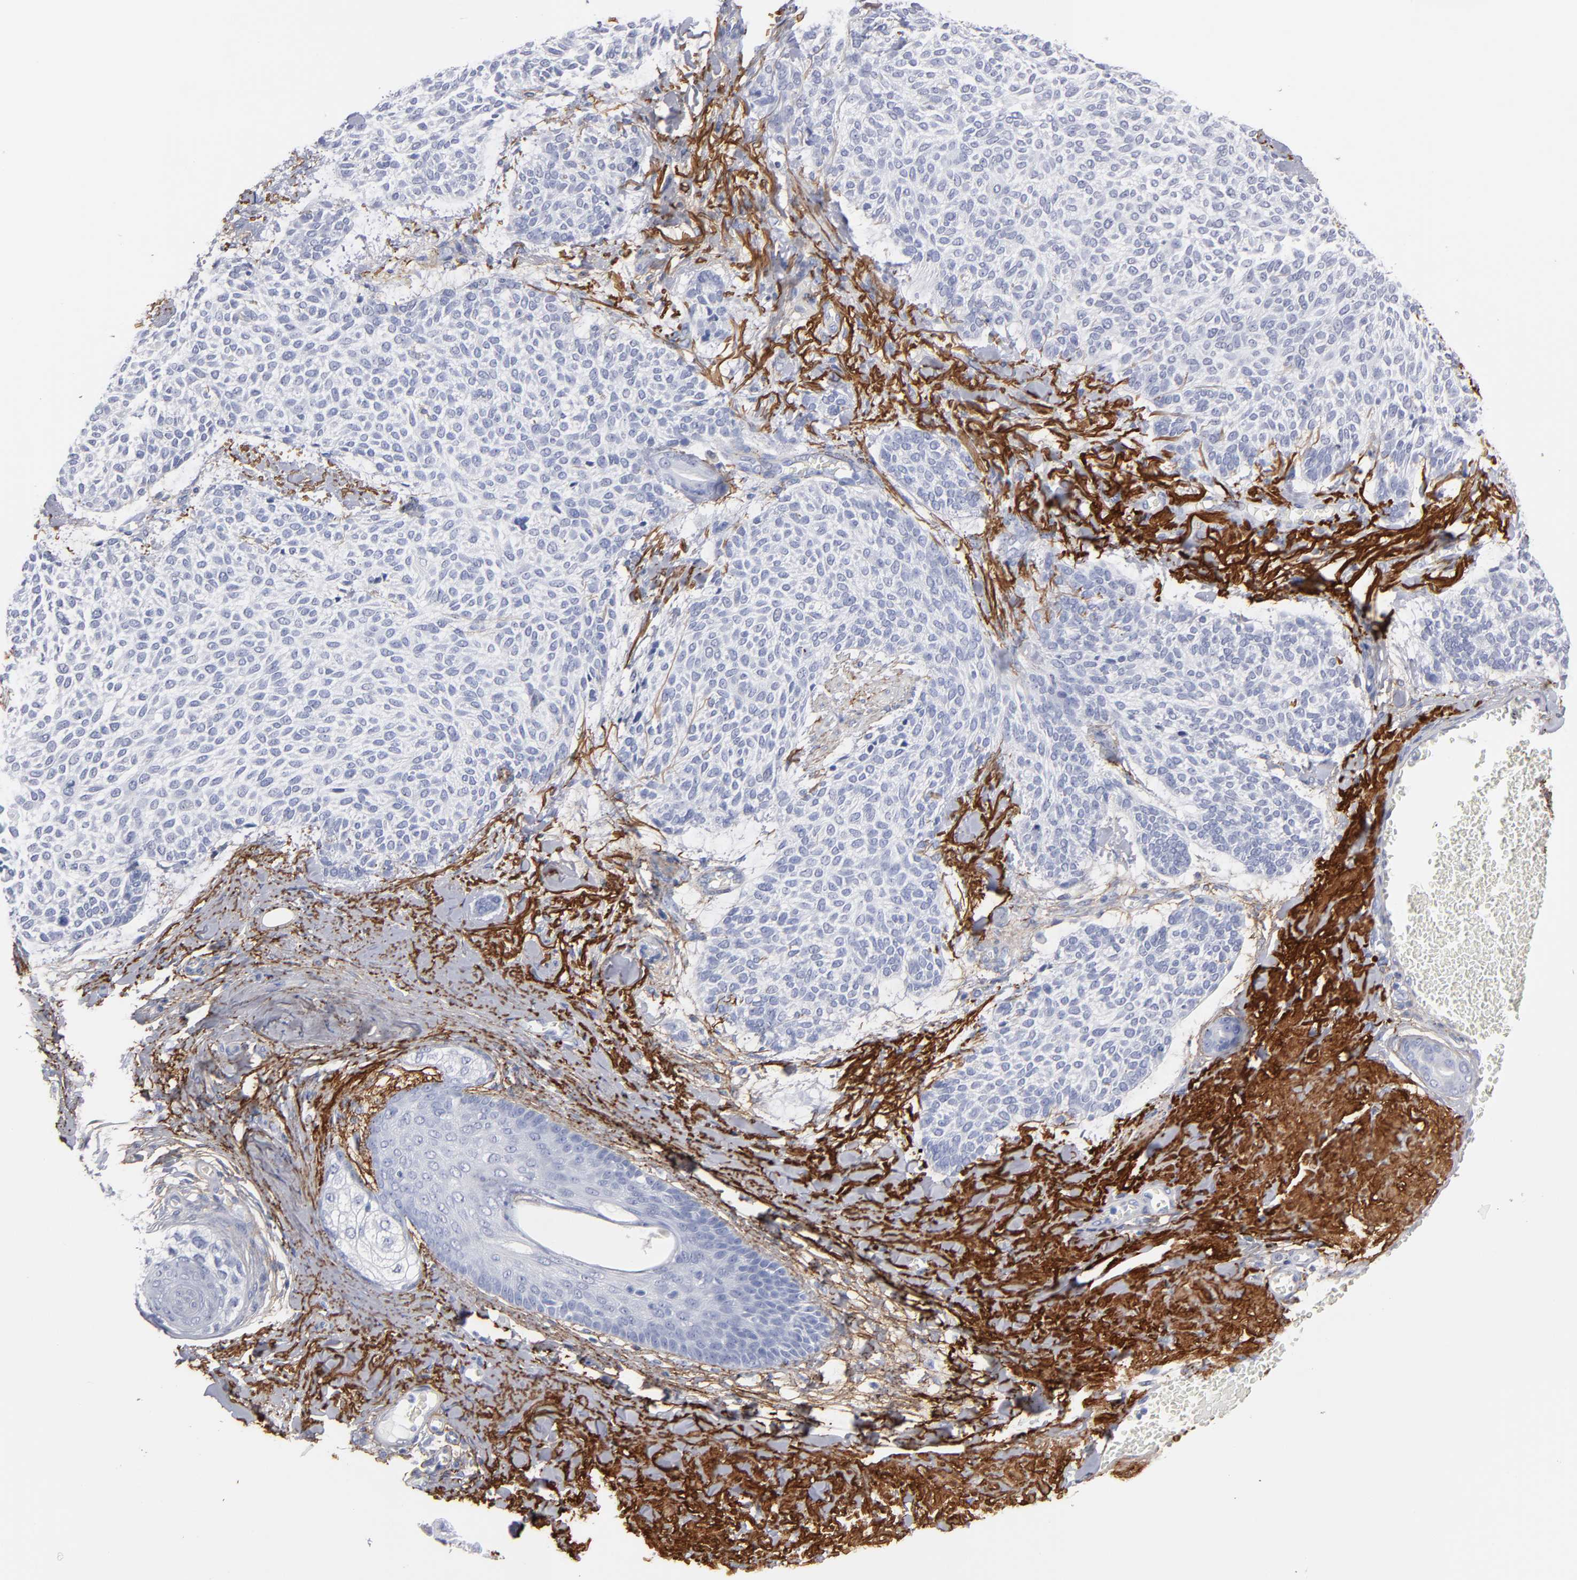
{"staining": {"intensity": "negative", "quantity": "none", "location": "none"}, "tissue": "skin cancer", "cell_type": "Tumor cells", "image_type": "cancer", "snomed": [{"axis": "morphology", "description": "Normal tissue, NOS"}, {"axis": "morphology", "description": "Basal cell carcinoma"}, {"axis": "topography", "description": "Skin"}], "caption": "IHC image of neoplastic tissue: skin cancer (basal cell carcinoma) stained with DAB exhibits no significant protein staining in tumor cells.", "gene": "EMILIN1", "patient": {"sex": "female", "age": 70}}